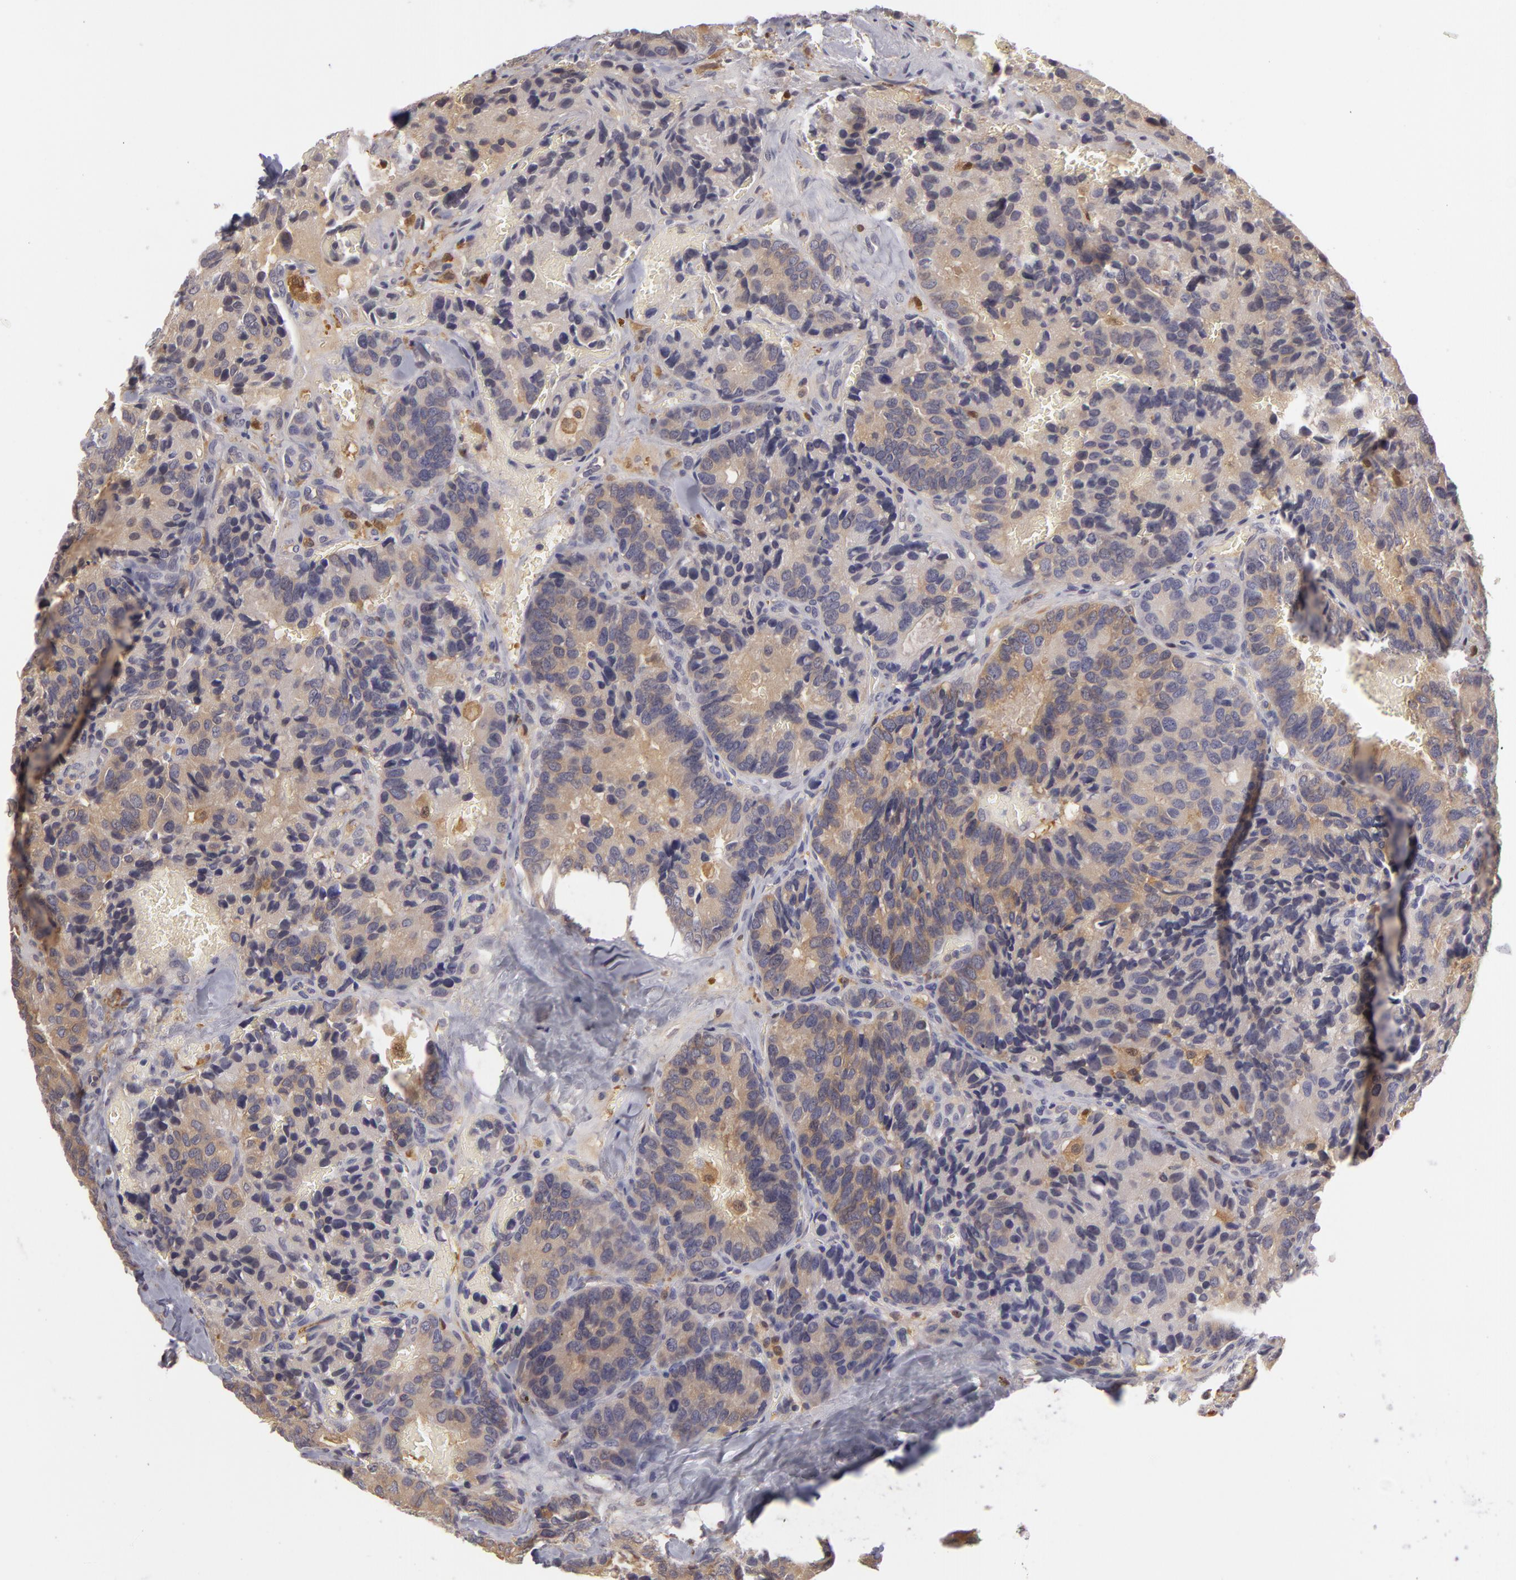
{"staining": {"intensity": "negative", "quantity": "none", "location": "none"}, "tissue": "breast cancer", "cell_type": "Tumor cells", "image_type": "cancer", "snomed": [{"axis": "morphology", "description": "Duct carcinoma"}, {"axis": "topography", "description": "Breast"}], "caption": "Protein analysis of intraductal carcinoma (breast) displays no significant expression in tumor cells. The staining was performed using DAB (3,3'-diaminobenzidine) to visualize the protein expression in brown, while the nuclei were stained in blue with hematoxylin (Magnification: 20x).", "gene": "GNPDA1", "patient": {"sex": "female", "age": 69}}